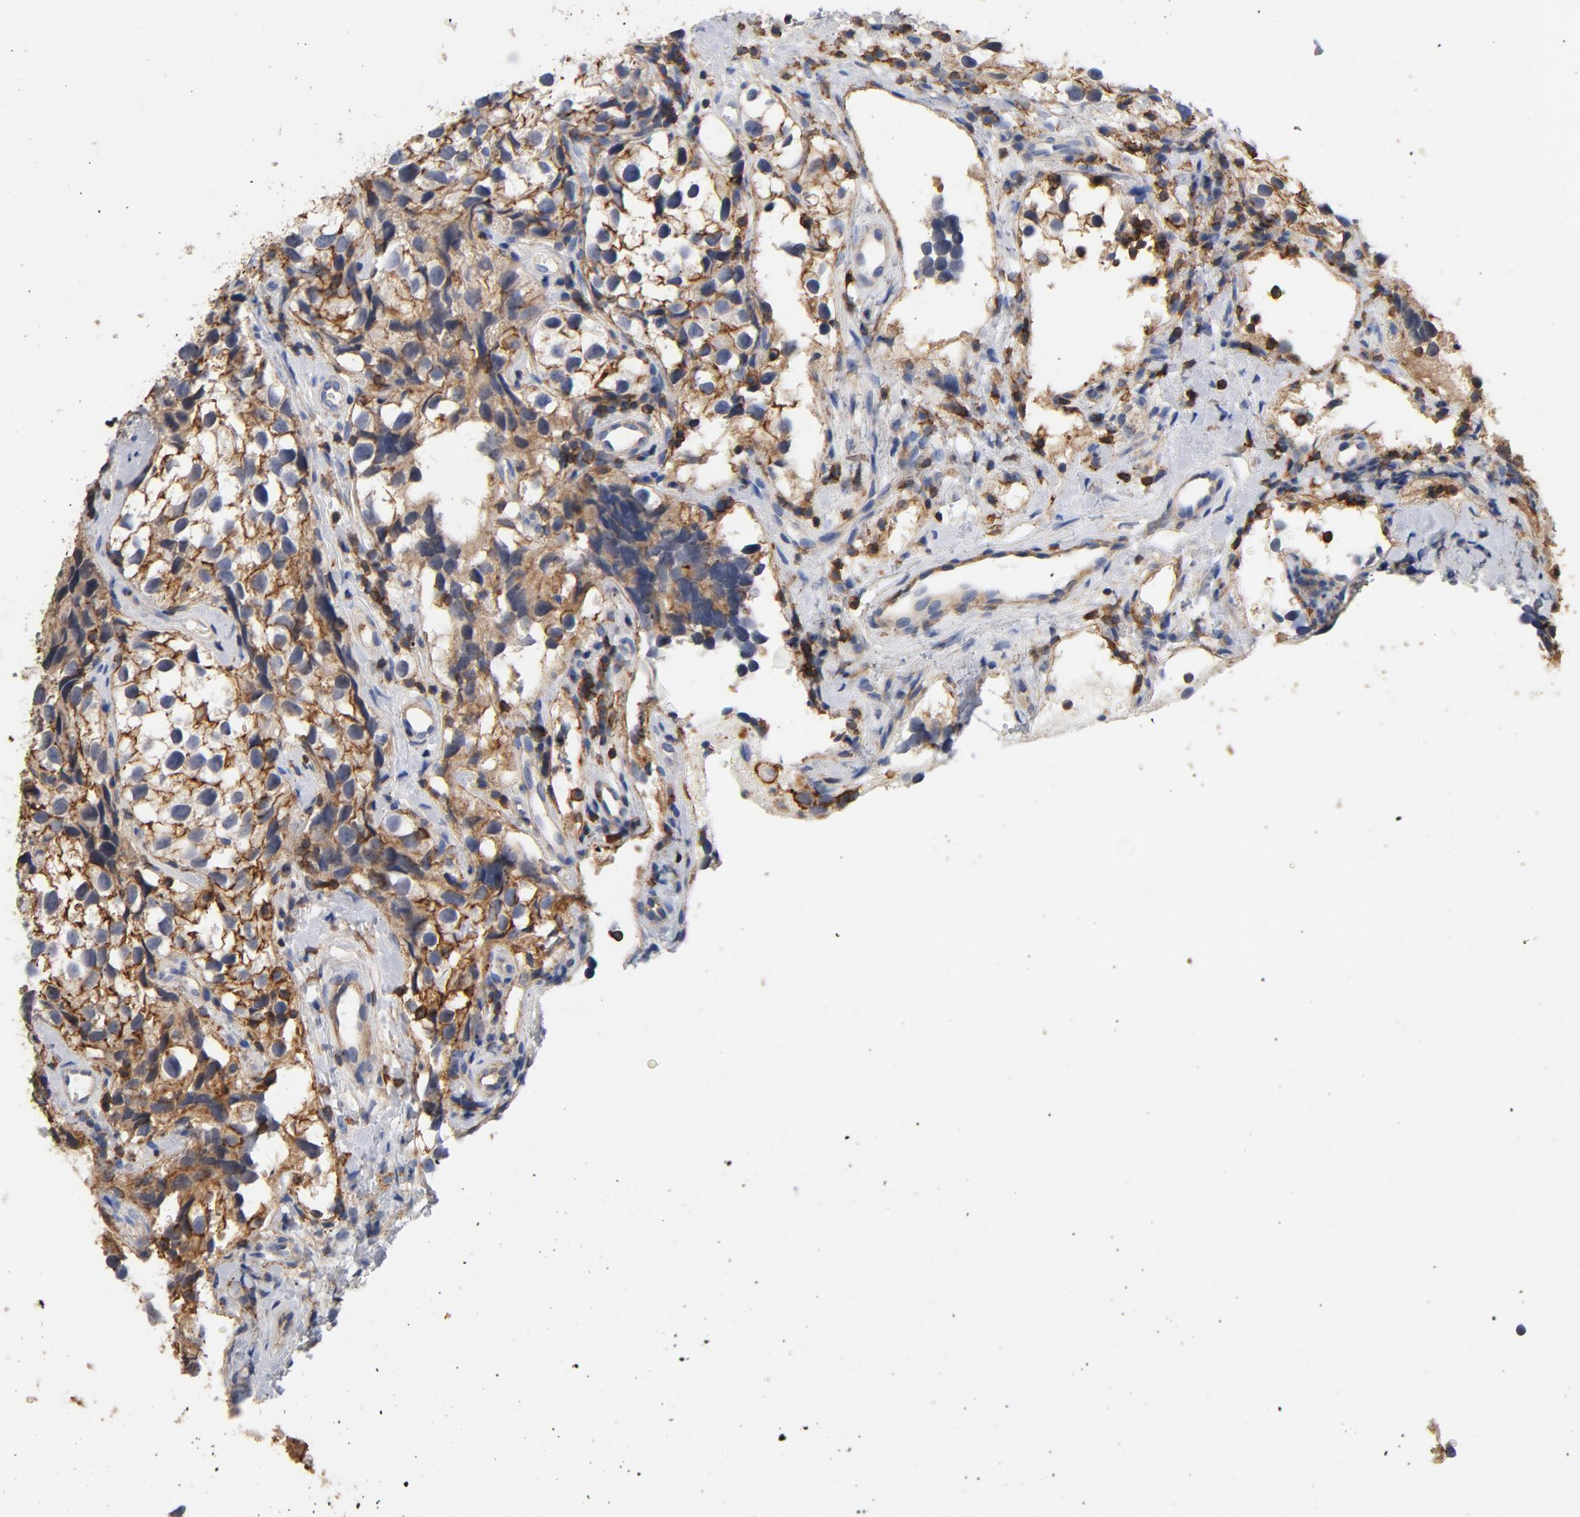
{"staining": {"intensity": "moderate", "quantity": ">75%", "location": "cytoplasmic/membranous"}, "tissue": "testis cancer", "cell_type": "Tumor cells", "image_type": "cancer", "snomed": [{"axis": "morphology", "description": "Seminoma, NOS"}, {"axis": "topography", "description": "Testis"}], "caption": "Immunohistochemical staining of human testis cancer (seminoma) shows moderate cytoplasmic/membranous protein positivity in approximately >75% of tumor cells. (Brightfield microscopy of DAB IHC at high magnification).", "gene": "EZR", "patient": {"sex": "male", "age": 39}}